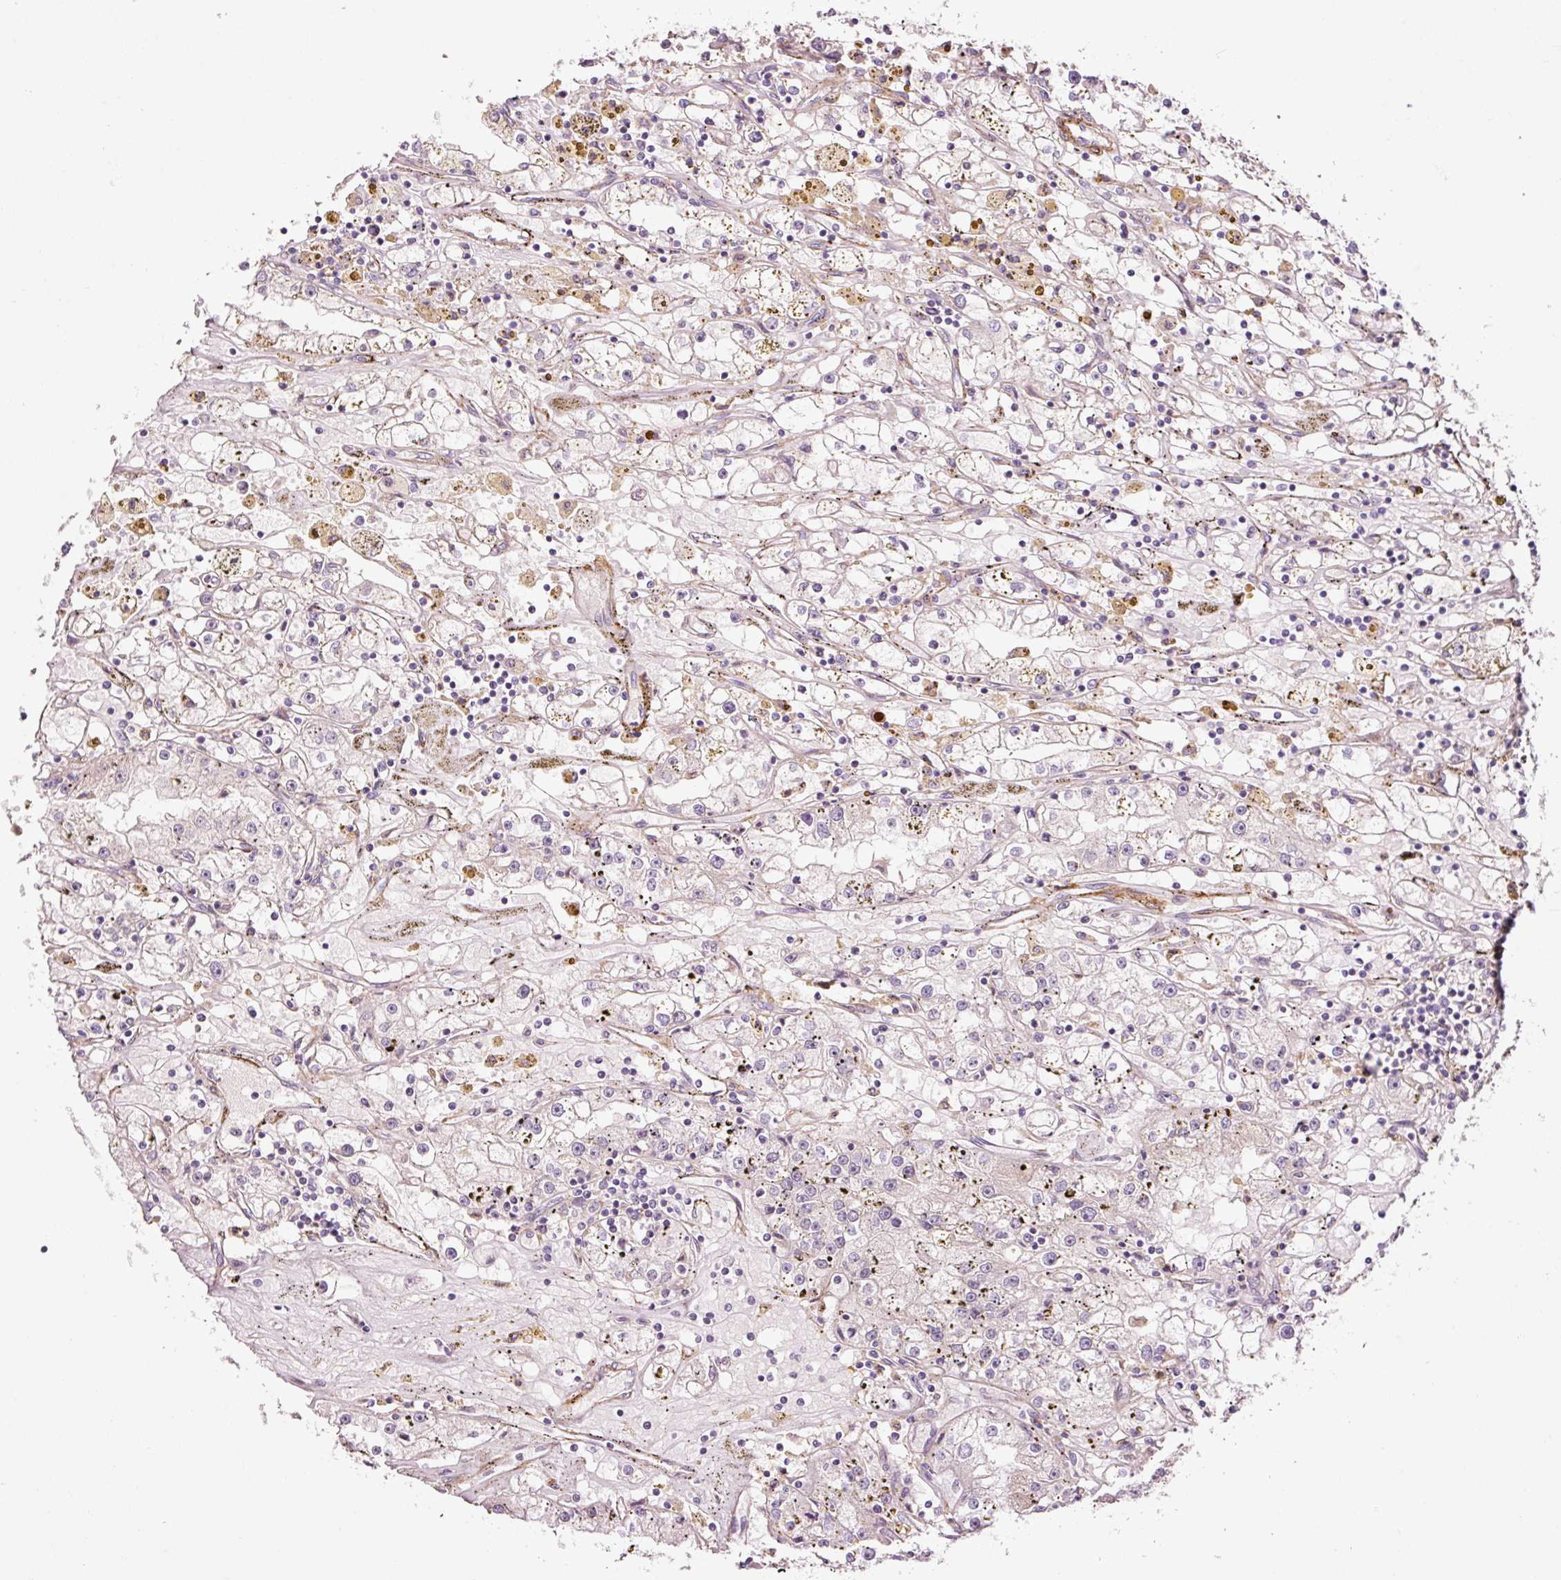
{"staining": {"intensity": "negative", "quantity": "none", "location": "none"}, "tissue": "renal cancer", "cell_type": "Tumor cells", "image_type": "cancer", "snomed": [{"axis": "morphology", "description": "Adenocarcinoma, NOS"}, {"axis": "topography", "description": "Kidney"}], "caption": "Immunohistochemical staining of renal cancer (adenocarcinoma) demonstrates no significant positivity in tumor cells.", "gene": "ANKRD20A1", "patient": {"sex": "male", "age": 56}}